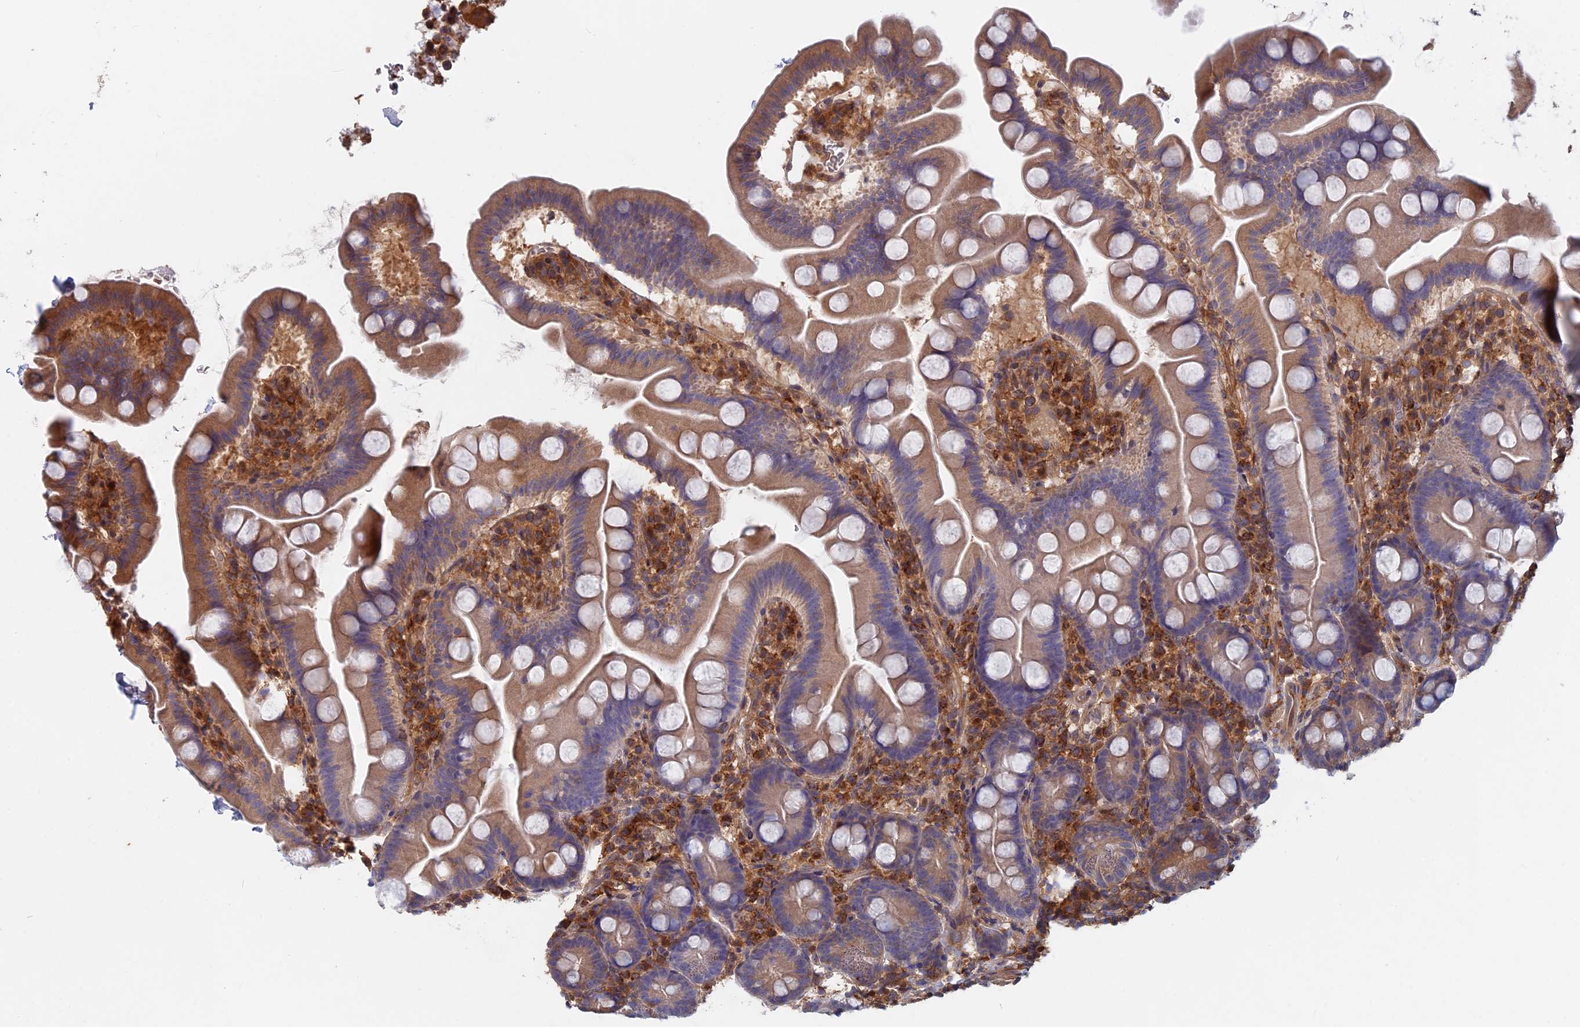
{"staining": {"intensity": "weak", "quantity": "25%-75%", "location": "cytoplasmic/membranous"}, "tissue": "small intestine", "cell_type": "Glandular cells", "image_type": "normal", "snomed": [{"axis": "morphology", "description": "Normal tissue, NOS"}, {"axis": "topography", "description": "Small intestine"}], "caption": "There is low levels of weak cytoplasmic/membranous positivity in glandular cells of normal small intestine, as demonstrated by immunohistochemical staining (brown color).", "gene": "BLVRA", "patient": {"sex": "female", "age": 68}}